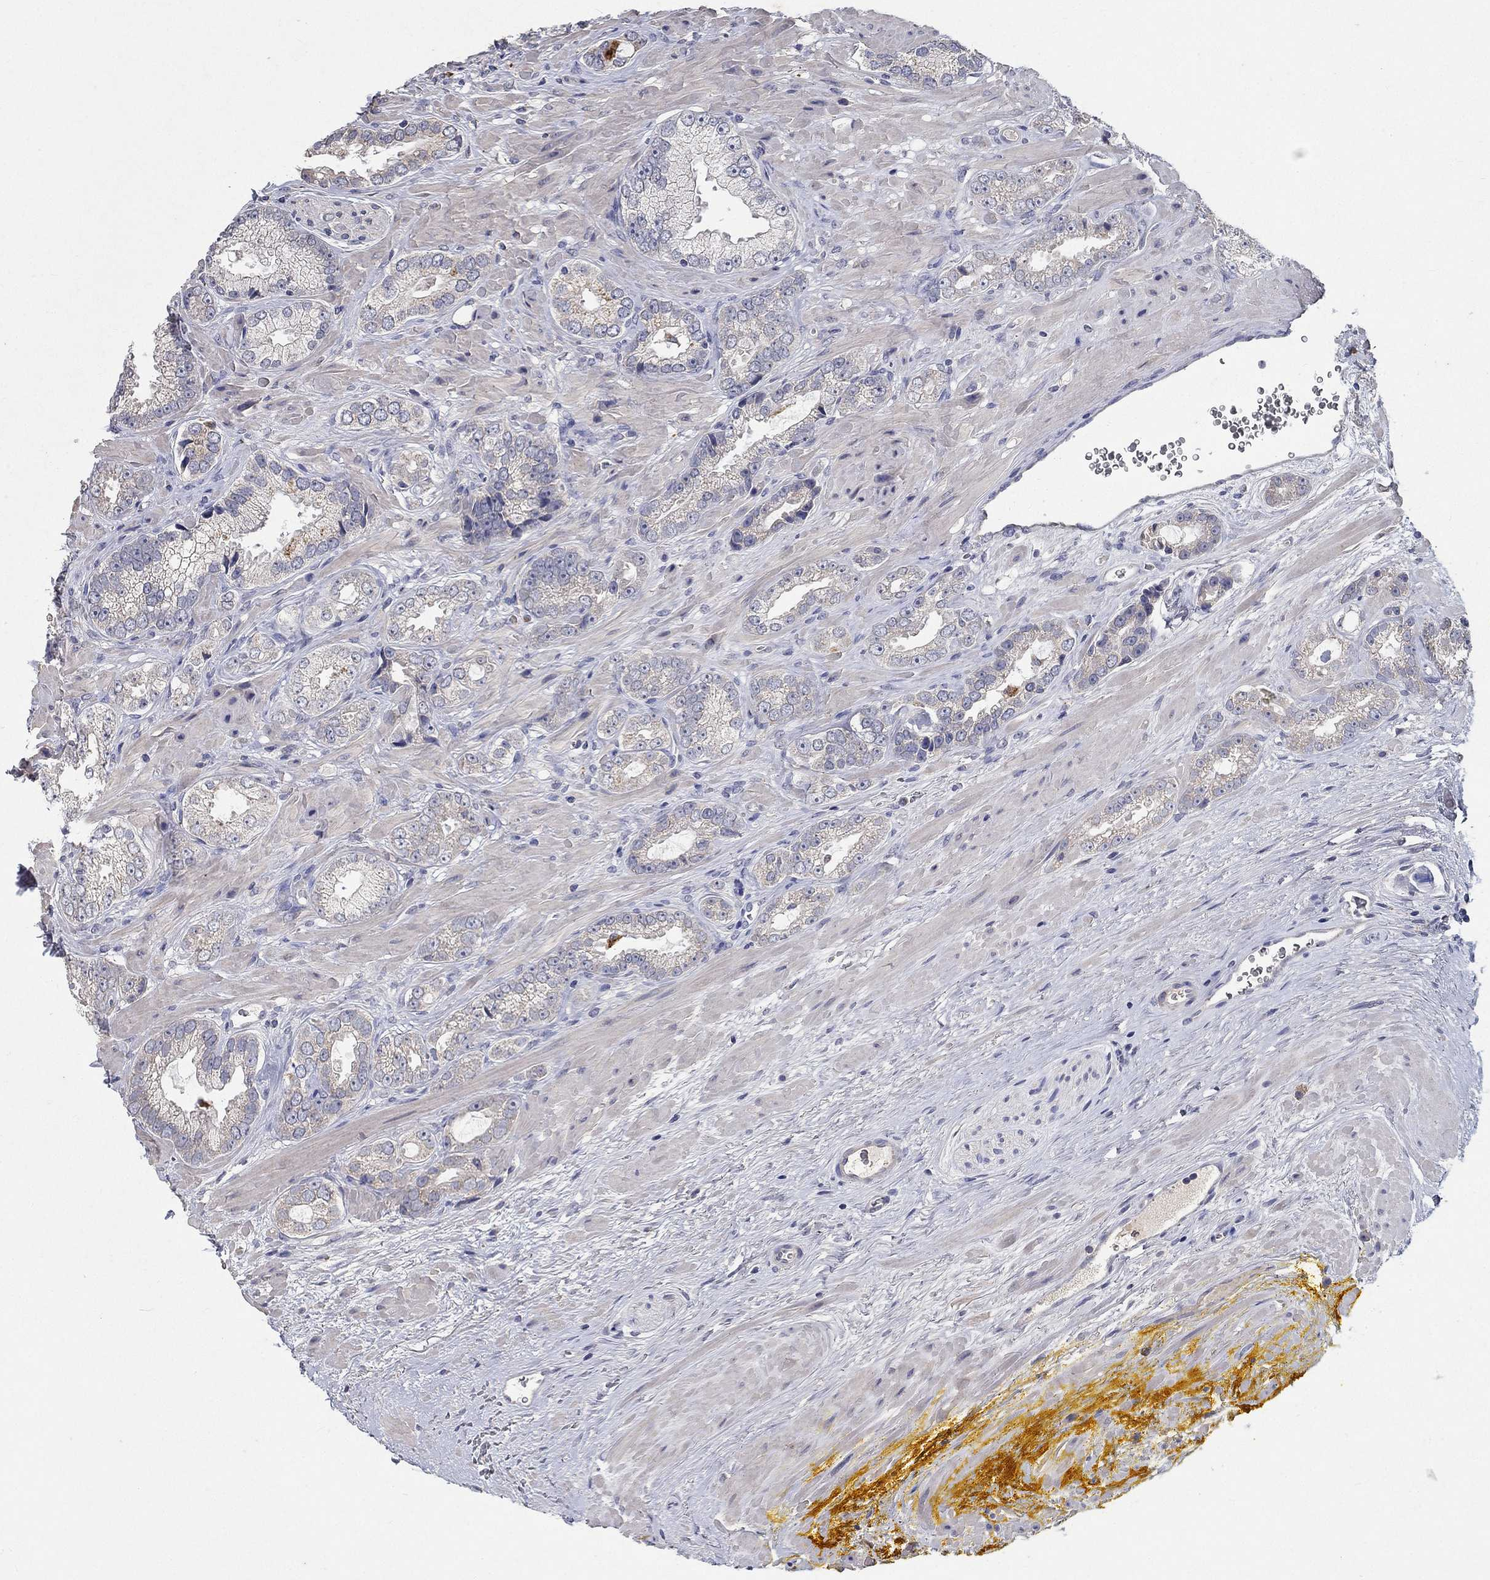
{"staining": {"intensity": "negative", "quantity": "none", "location": "none"}, "tissue": "prostate cancer", "cell_type": "Tumor cells", "image_type": "cancer", "snomed": [{"axis": "morphology", "description": "Adenocarcinoma, NOS"}, {"axis": "topography", "description": "Prostate"}], "caption": "Tumor cells are negative for brown protein staining in prostate adenocarcinoma.", "gene": "PROZ", "patient": {"sex": "male", "age": 67}}